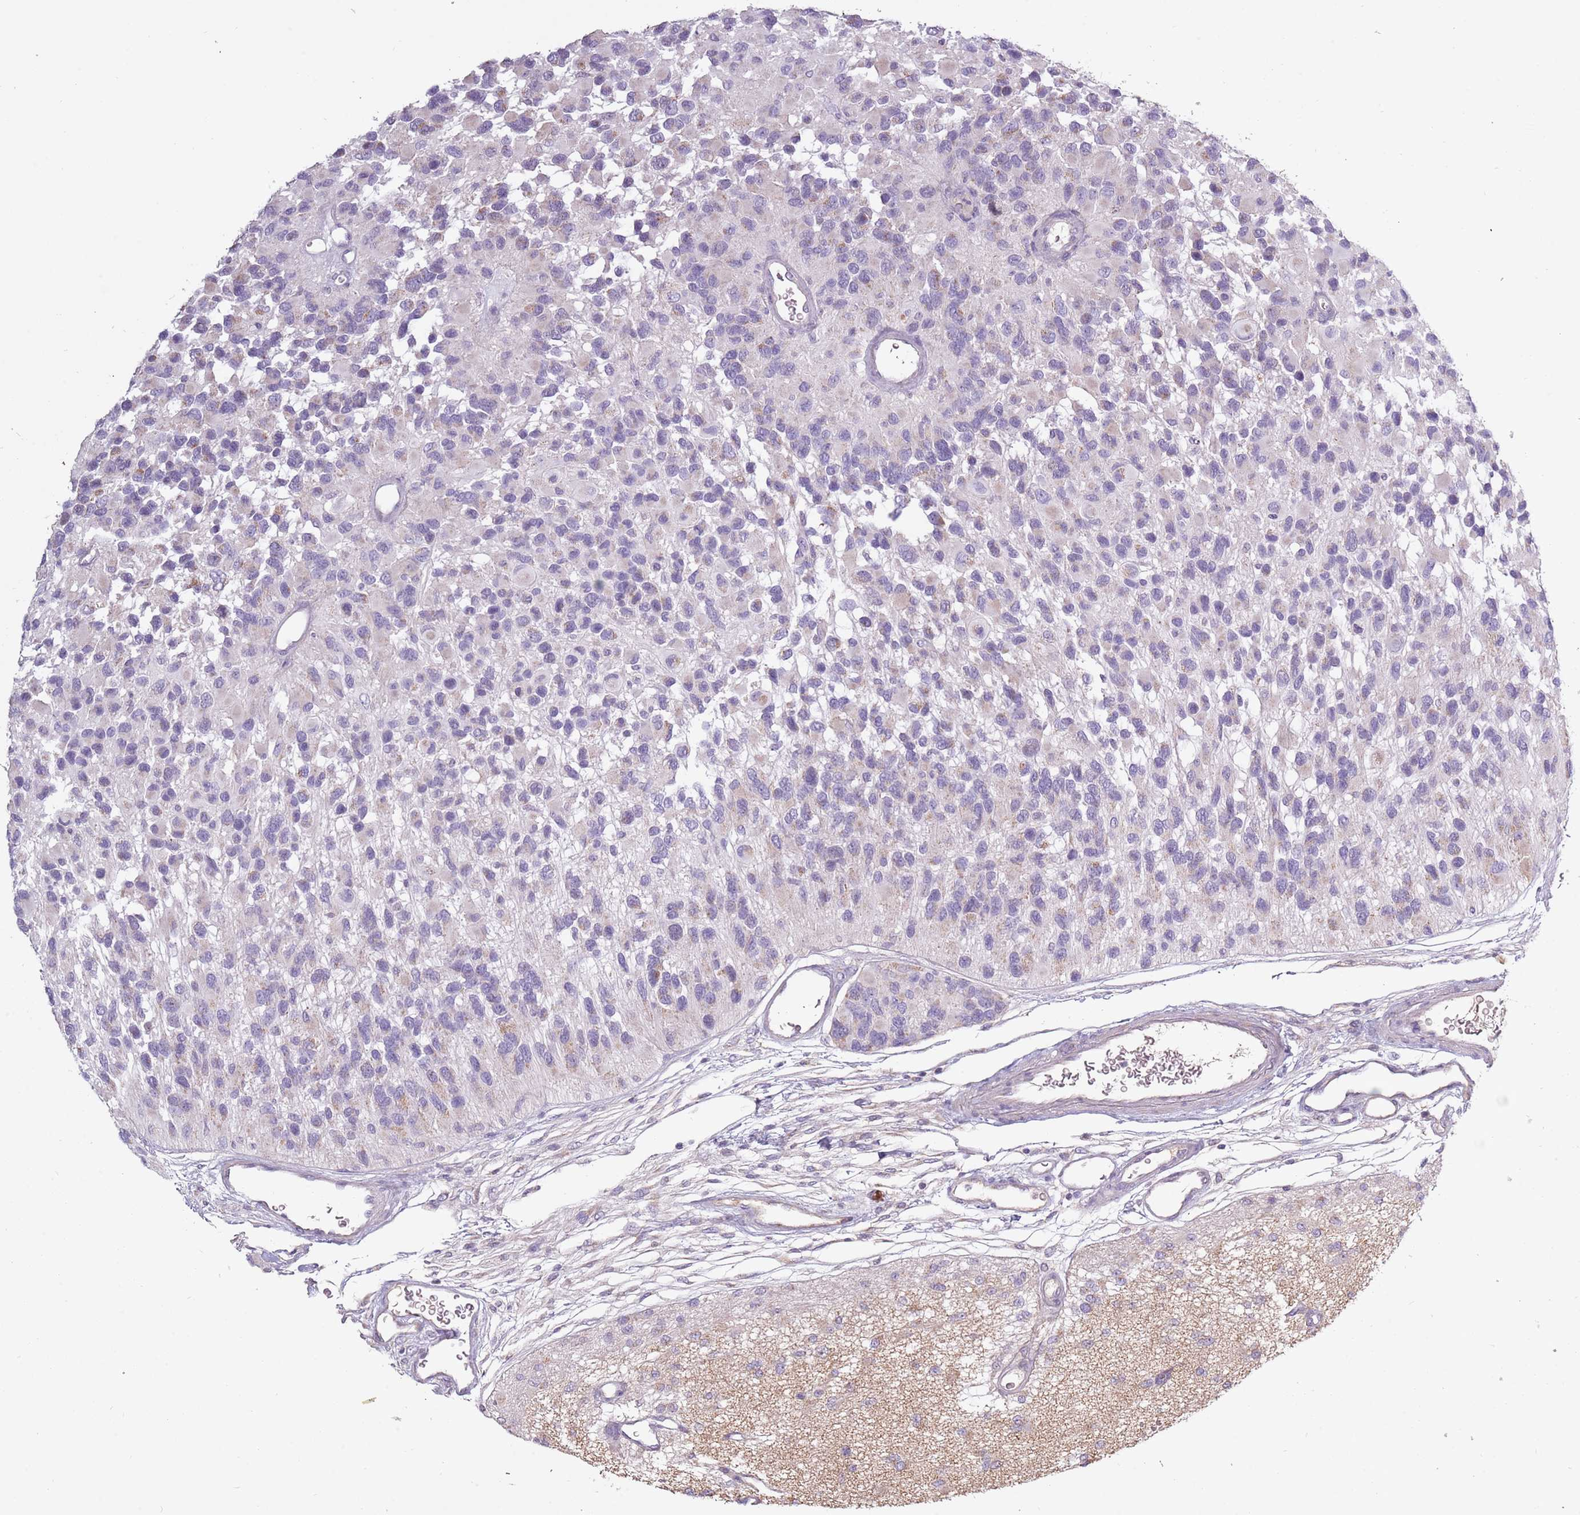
{"staining": {"intensity": "weak", "quantity": "<25%", "location": "cytoplasmic/membranous"}, "tissue": "glioma", "cell_type": "Tumor cells", "image_type": "cancer", "snomed": [{"axis": "morphology", "description": "Glioma, malignant, High grade"}, {"axis": "topography", "description": "Brain"}], "caption": "This is an immunohistochemistry (IHC) photomicrograph of high-grade glioma (malignant). There is no positivity in tumor cells.", "gene": "SYS1", "patient": {"sex": "male", "age": 77}}